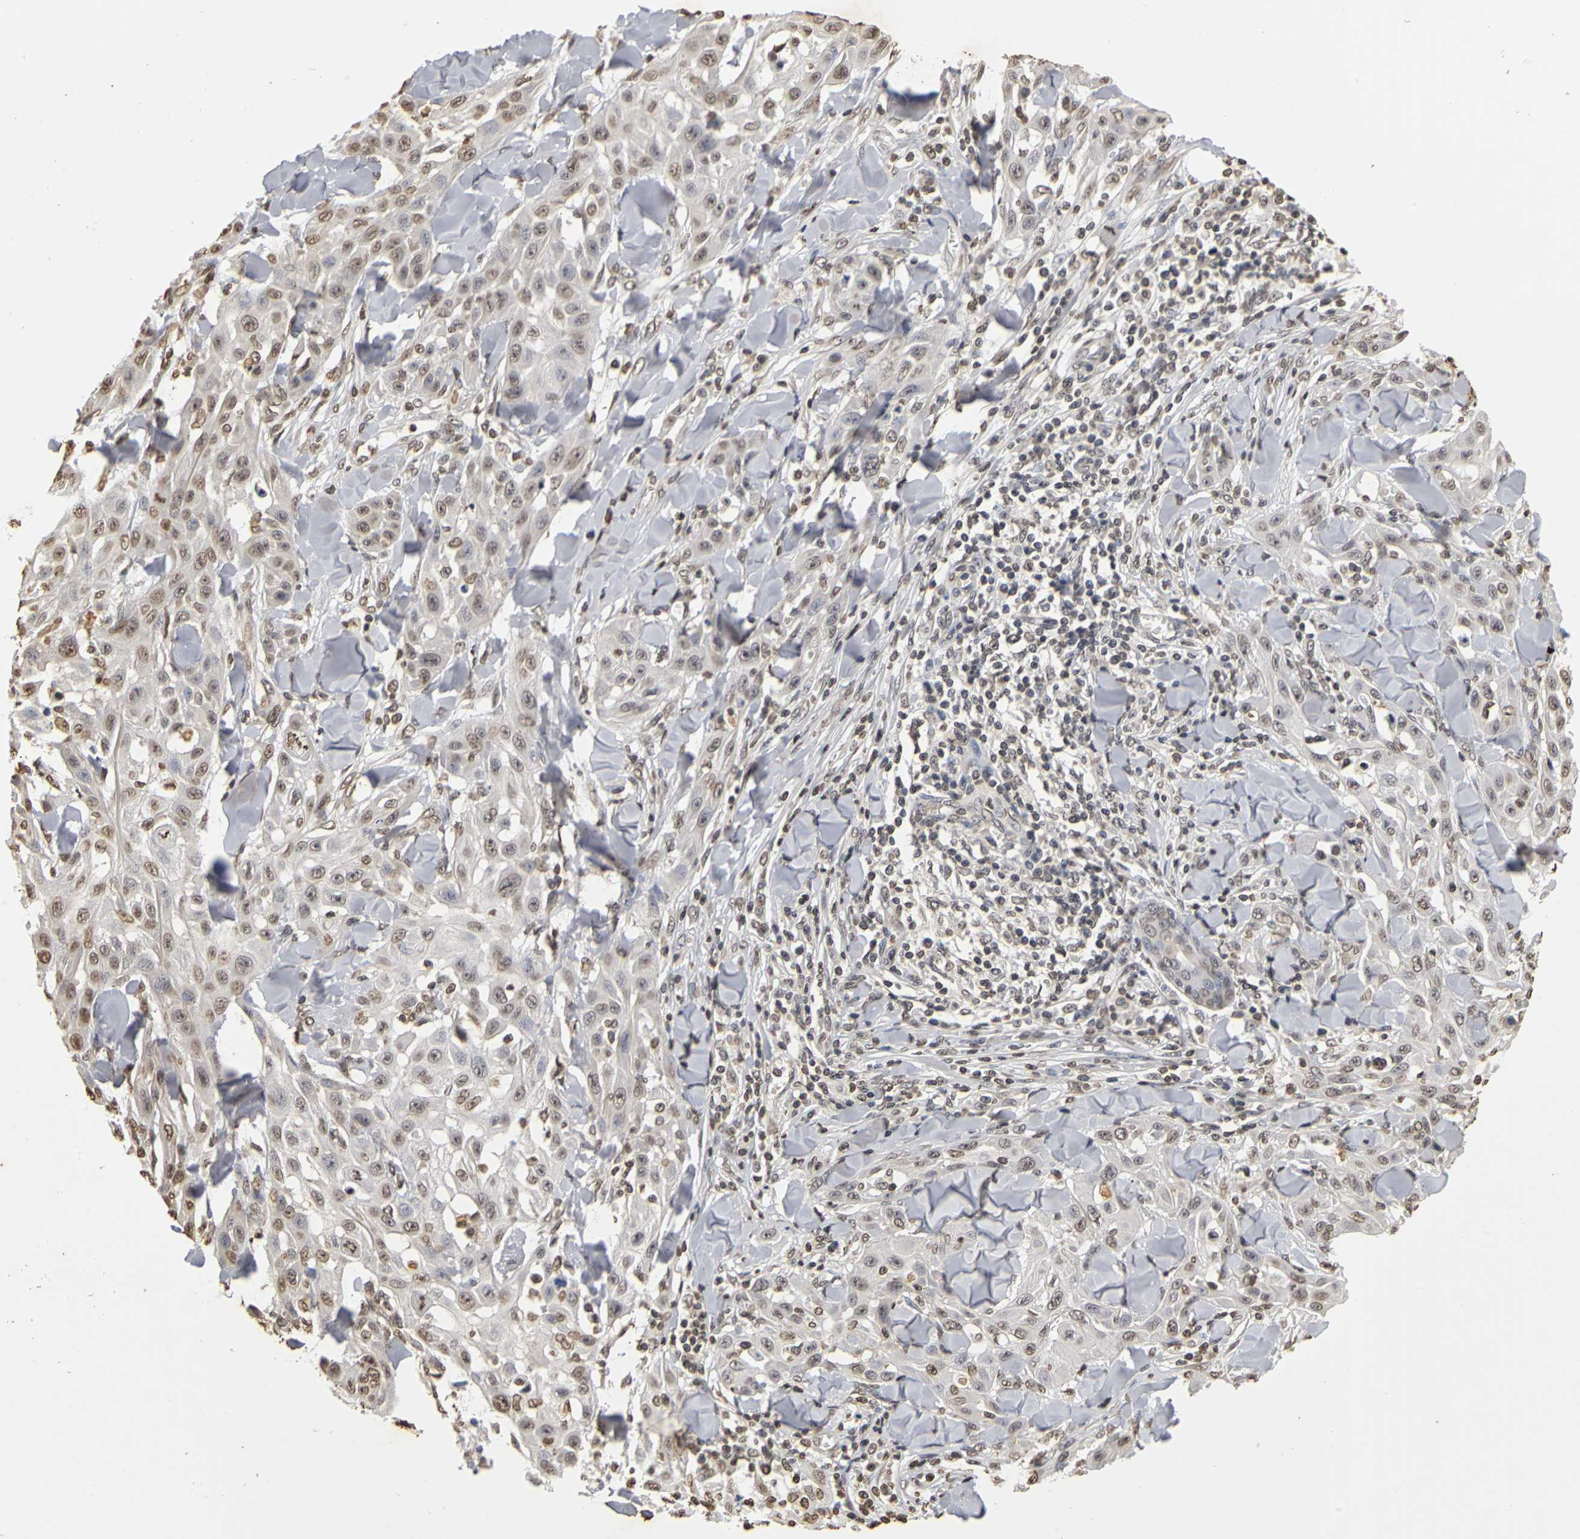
{"staining": {"intensity": "weak", "quantity": "25%-75%", "location": "nuclear"}, "tissue": "skin cancer", "cell_type": "Tumor cells", "image_type": "cancer", "snomed": [{"axis": "morphology", "description": "Squamous cell carcinoma, NOS"}, {"axis": "topography", "description": "Skin"}], "caption": "Weak nuclear positivity for a protein is appreciated in about 25%-75% of tumor cells of skin cancer using IHC.", "gene": "ERCC2", "patient": {"sex": "male", "age": 24}}